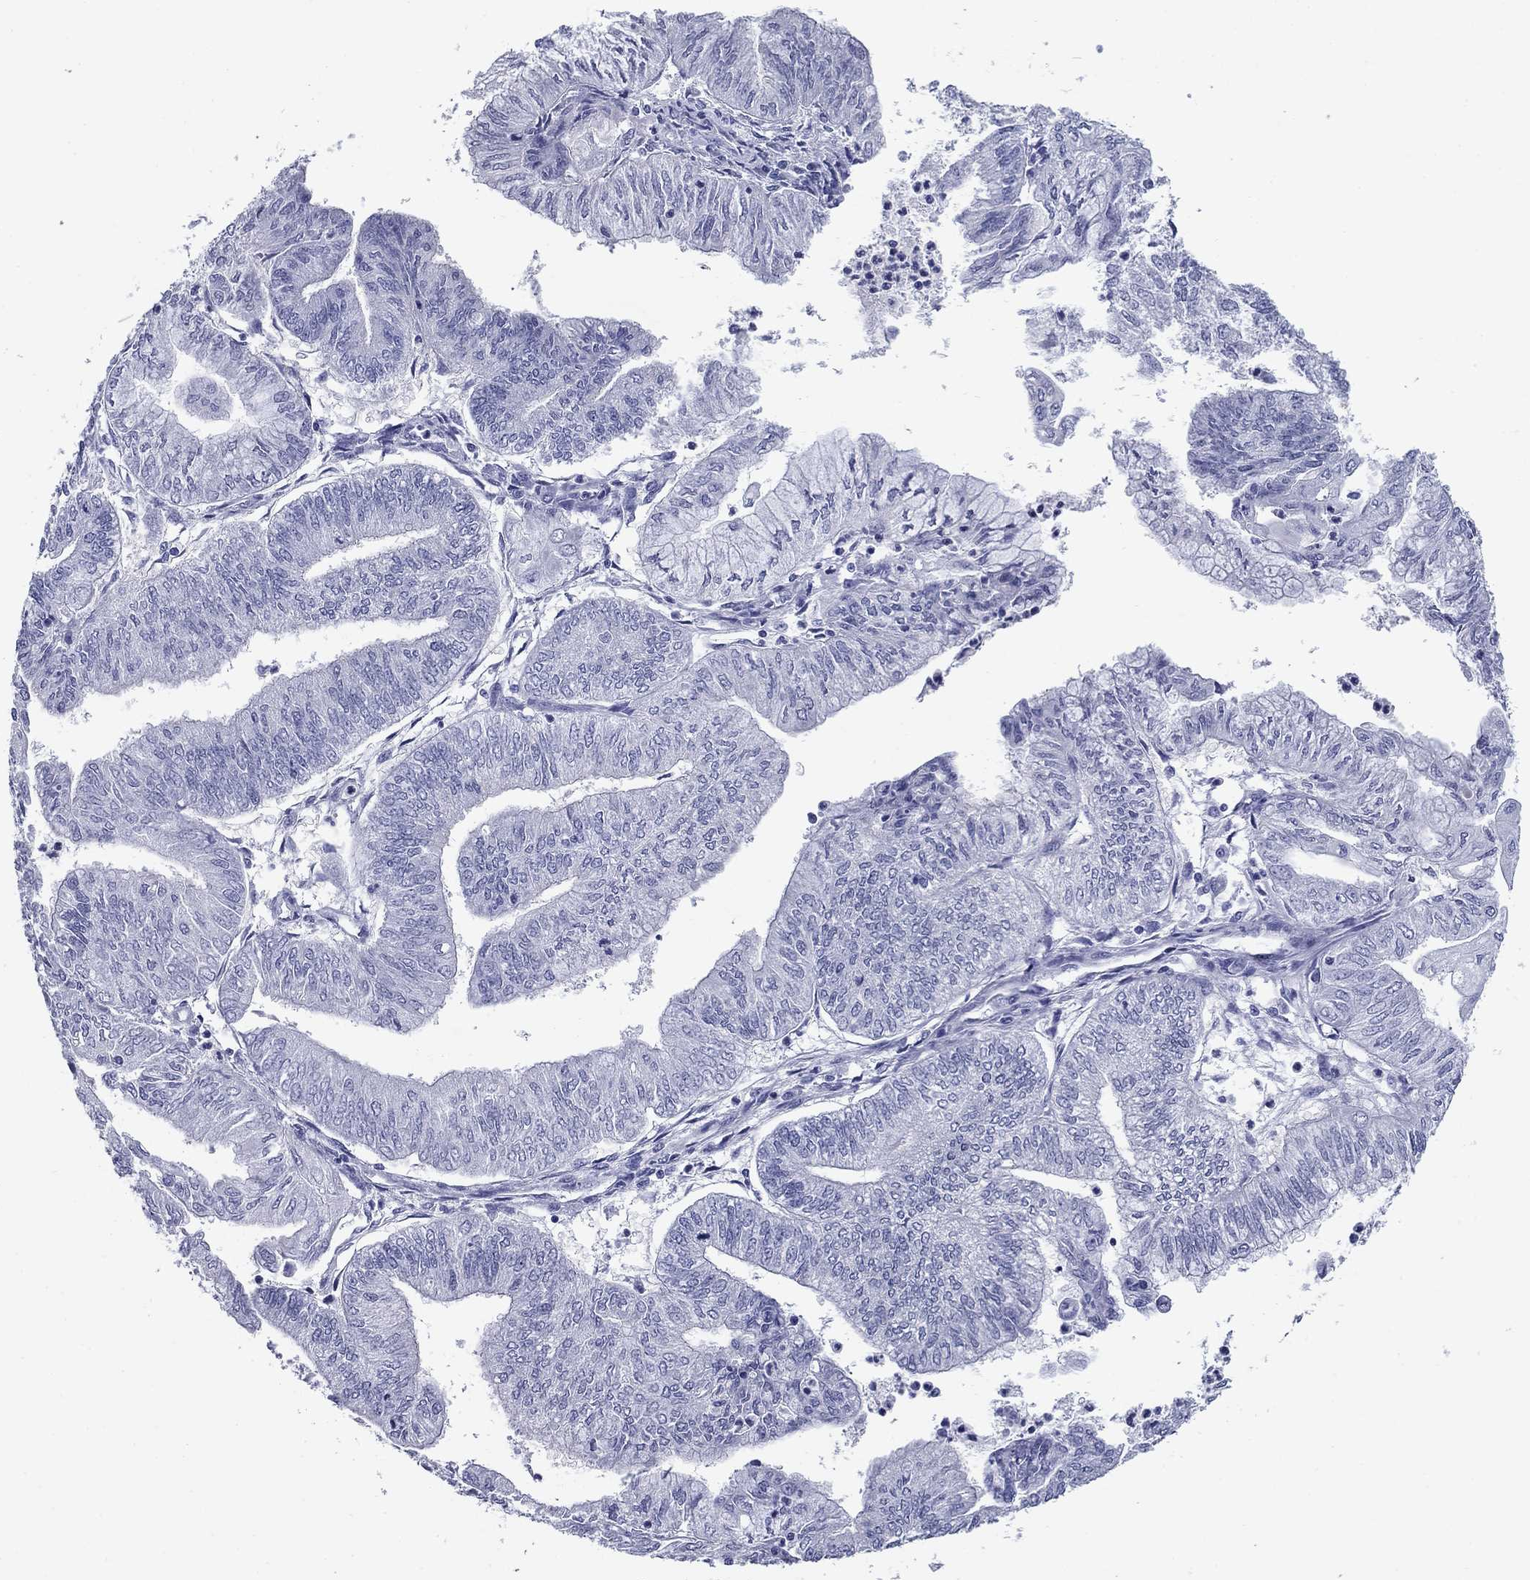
{"staining": {"intensity": "negative", "quantity": "none", "location": "none"}, "tissue": "endometrial cancer", "cell_type": "Tumor cells", "image_type": "cancer", "snomed": [{"axis": "morphology", "description": "Adenocarcinoma, NOS"}, {"axis": "topography", "description": "Endometrium"}], "caption": "Immunohistochemistry (IHC) of human endometrial adenocarcinoma exhibits no staining in tumor cells. (Immunohistochemistry (IHC), brightfield microscopy, high magnification).", "gene": "NPPA", "patient": {"sex": "female", "age": 59}}